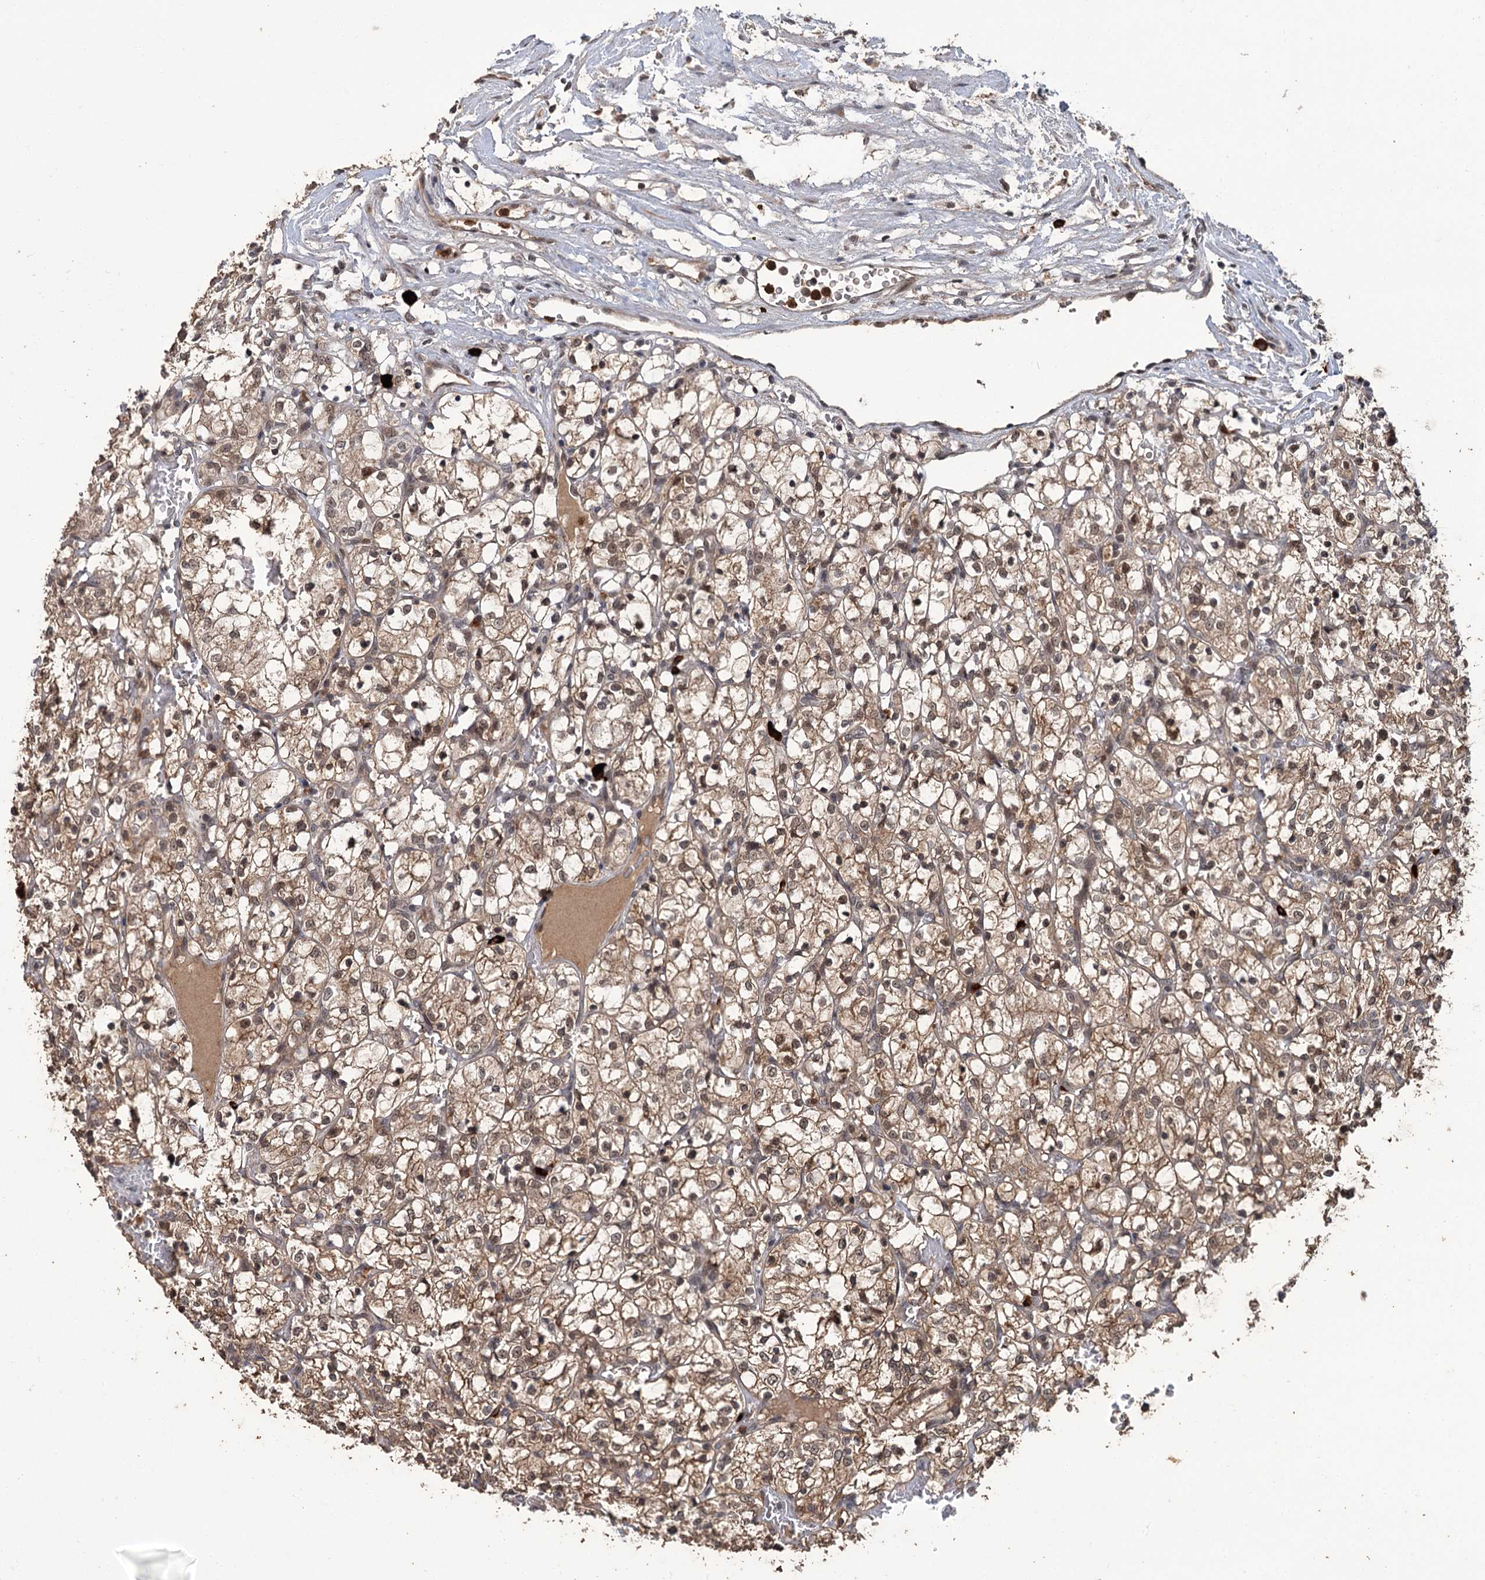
{"staining": {"intensity": "moderate", "quantity": ">75%", "location": "cytoplasmic/membranous,nuclear"}, "tissue": "renal cancer", "cell_type": "Tumor cells", "image_type": "cancer", "snomed": [{"axis": "morphology", "description": "Adenocarcinoma, NOS"}, {"axis": "topography", "description": "Kidney"}], "caption": "A brown stain shows moderate cytoplasmic/membranous and nuclear staining of a protein in renal cancer tumor cells.", "gene": "KANSL2", "patient": {"sex": "female", "age": 69}}